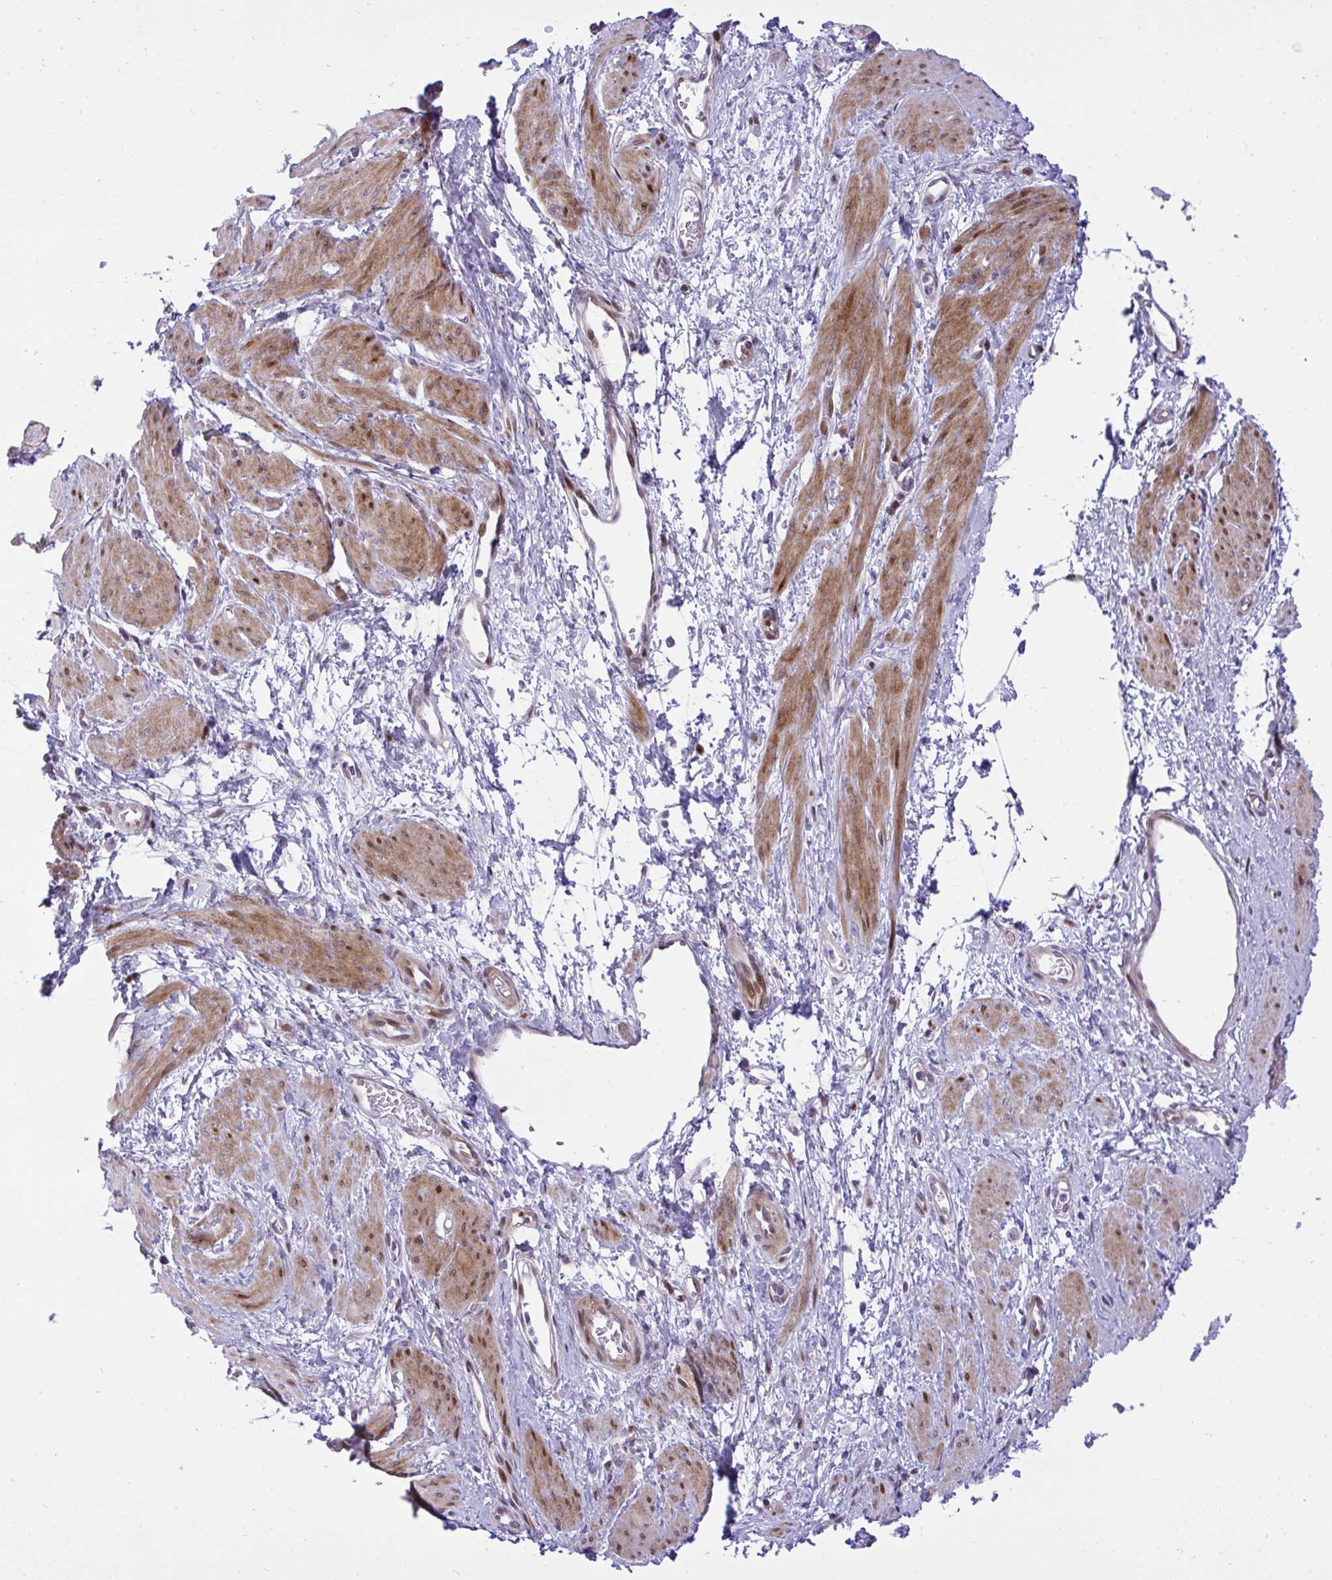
{"staining": {"intensity": "moderate", "quantity": ">75%", "location": "cytoplasmic/membranous,nuclear"}, "tissue": "smooth muscle", "cell_type": "Smooth muscle cells", "image_type": "normal", "snomed": [{"axis": "morphology", "description": "Normal tissue, NOS"}, {"axis": "topography", "description": "Smooth muscle"}, {"axis": "topography", "description": "Uterus"}], "caption": "High-power microscopy captured an immunohistochemistry (IHC) photomicrograph of benign smooth muscle, revealing moderate cytoplasmic/membranous,nuclear staining in about >75% of smooth muscle cells. The protein of interest is stained brown, and the nuclei are stained in blue (DAB IHC with brightfield microscopy, high magnification).", "gene": "CASTOR2", "patient": {"sex": "female", "age": 39}}